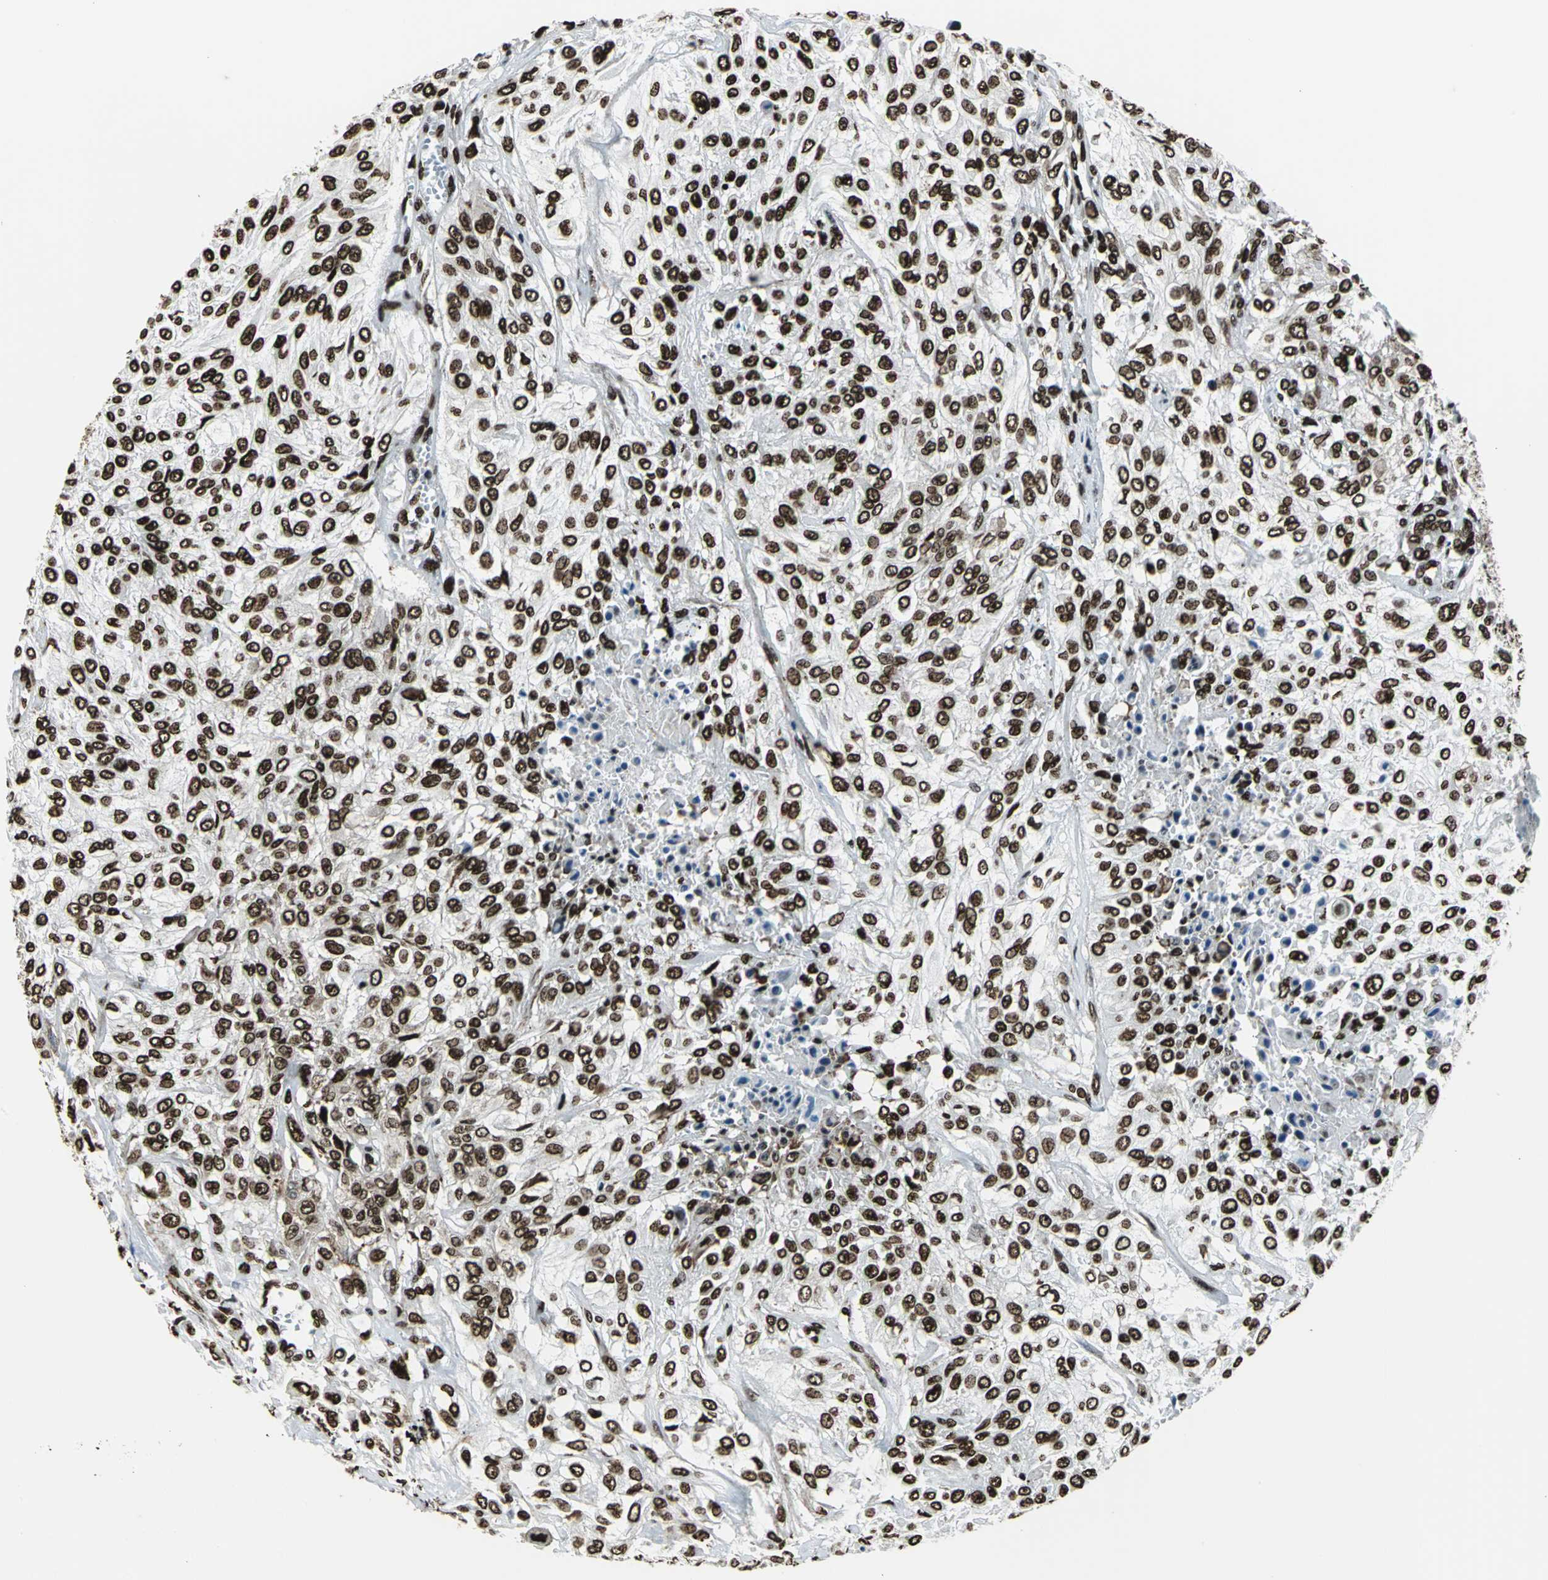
{"staining": {"intensity": "strong", "quantity": ">75%", "location": "nuclear"}, "tissue": "urothelial cancer", "cell_type": "Tumor cells", "image_type": "cancer", "snomed": [{"axis": "morphology", "description": "Urothelial carcinoma, High grade"}, {"axis": "topography", "description": "Urinary bladder"}], "caption": "Brown immunohistochemical staining in urothelial cancer shows strong nuclear positivity in about >75% of tumor cells. (IHC, brightfield microscopy, high magnification).", "gene": "APEX1", "patient": {"sex": "male", "age": 57}}